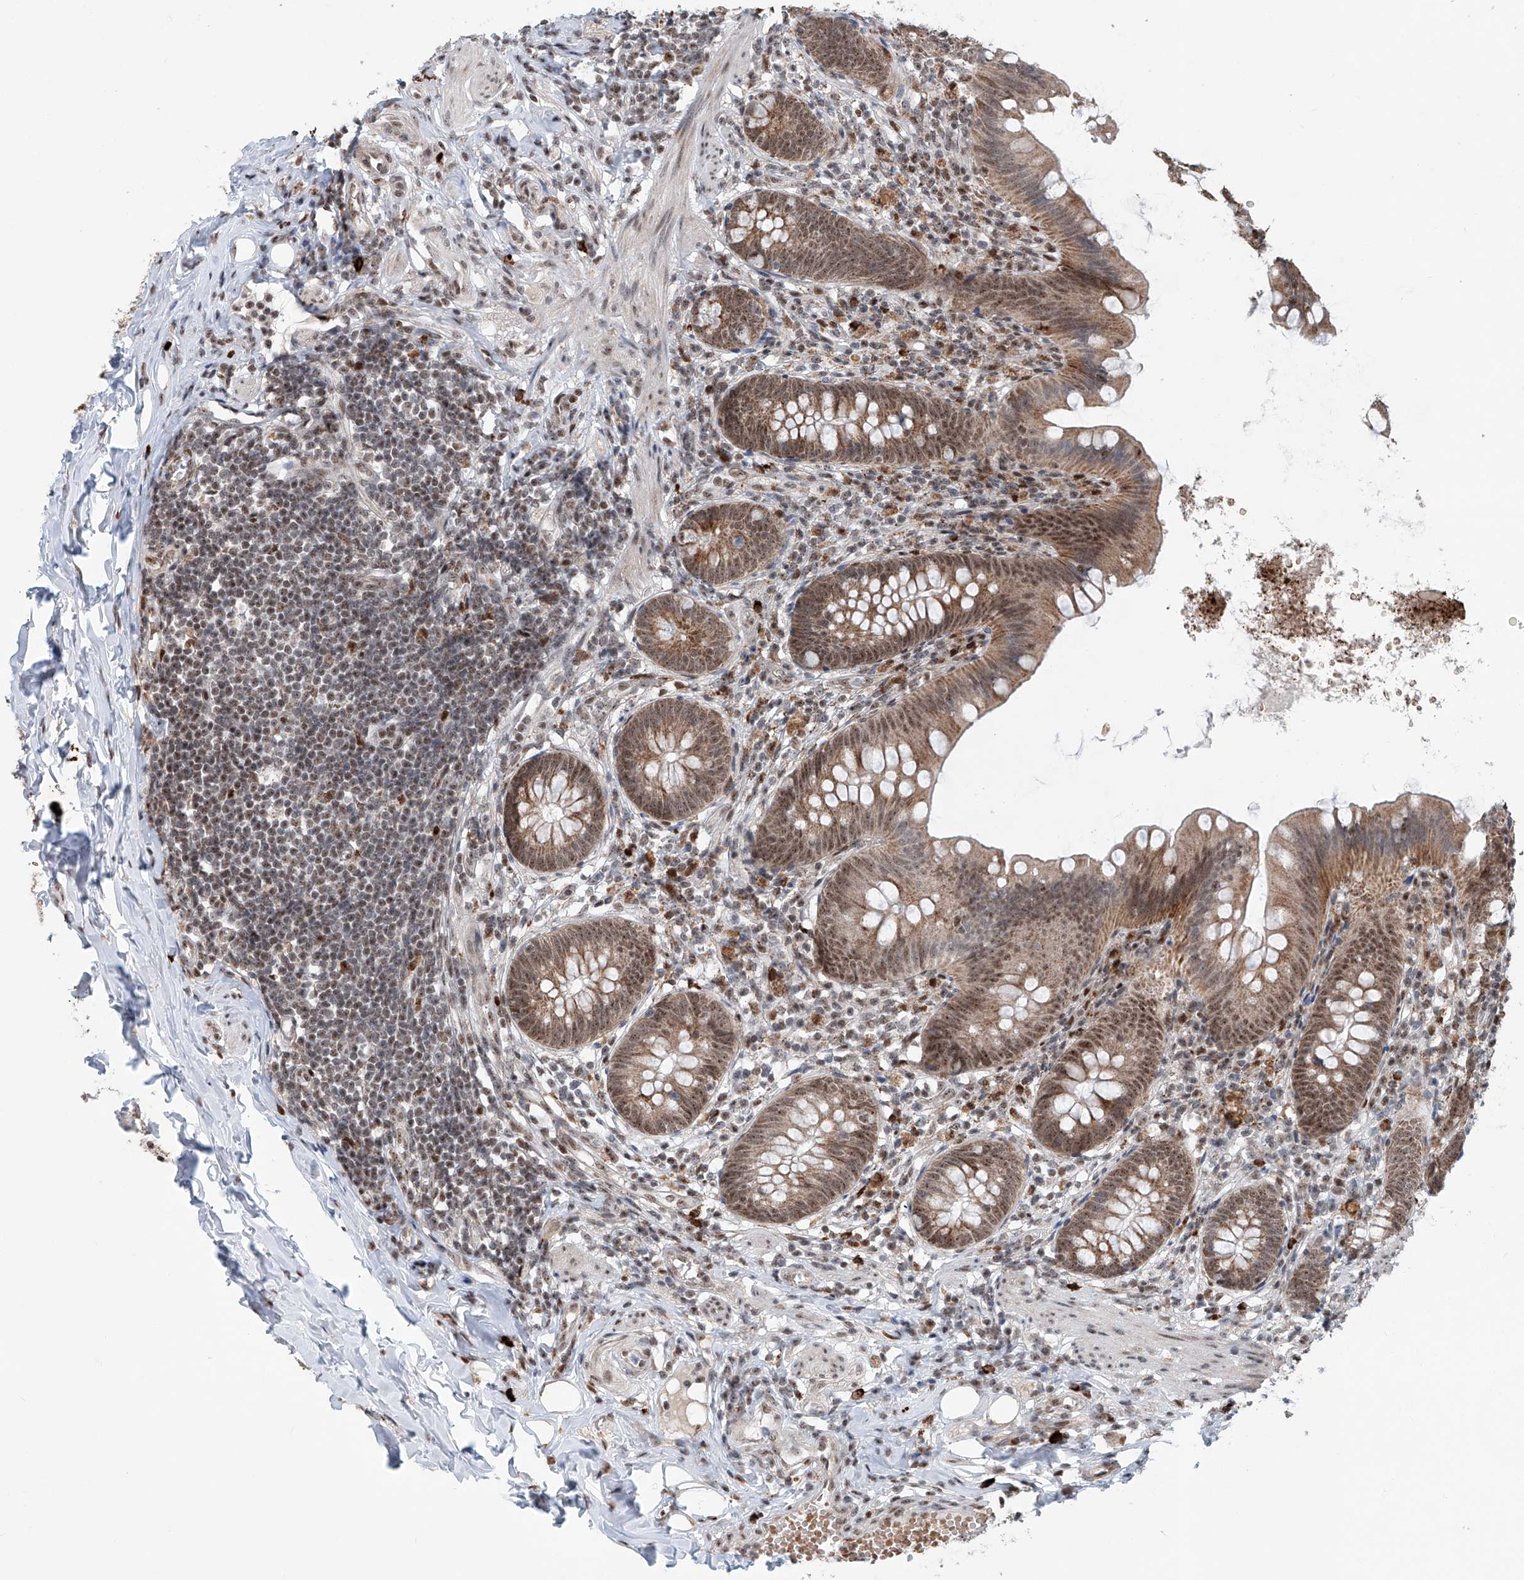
{"staining": {"intensity": "moderate", "quantity": ">75%", "location": "cytoplasmic/membranous,nuclear"}, "tissue": "appendix", "cell_type": "Glandular cells", "image_type": "normal", "snomed": [{"axis": "morphology", "description": "Normal tissue, NOS"}, {"axis": "topography", "description": "Appendix"}], "caption": "Appendix was stained to show a protein in brown. There is medium levels of moderate cytoplasmic/membranous,nuclear positivity in about >75% of glandular cells. (DAB (3,3'-diaminobenzidine) IHC, brown staining for protein, blue staining for nuclei).", "gene": "SDE2", "patient": {"sex": "female", "age": 62}}